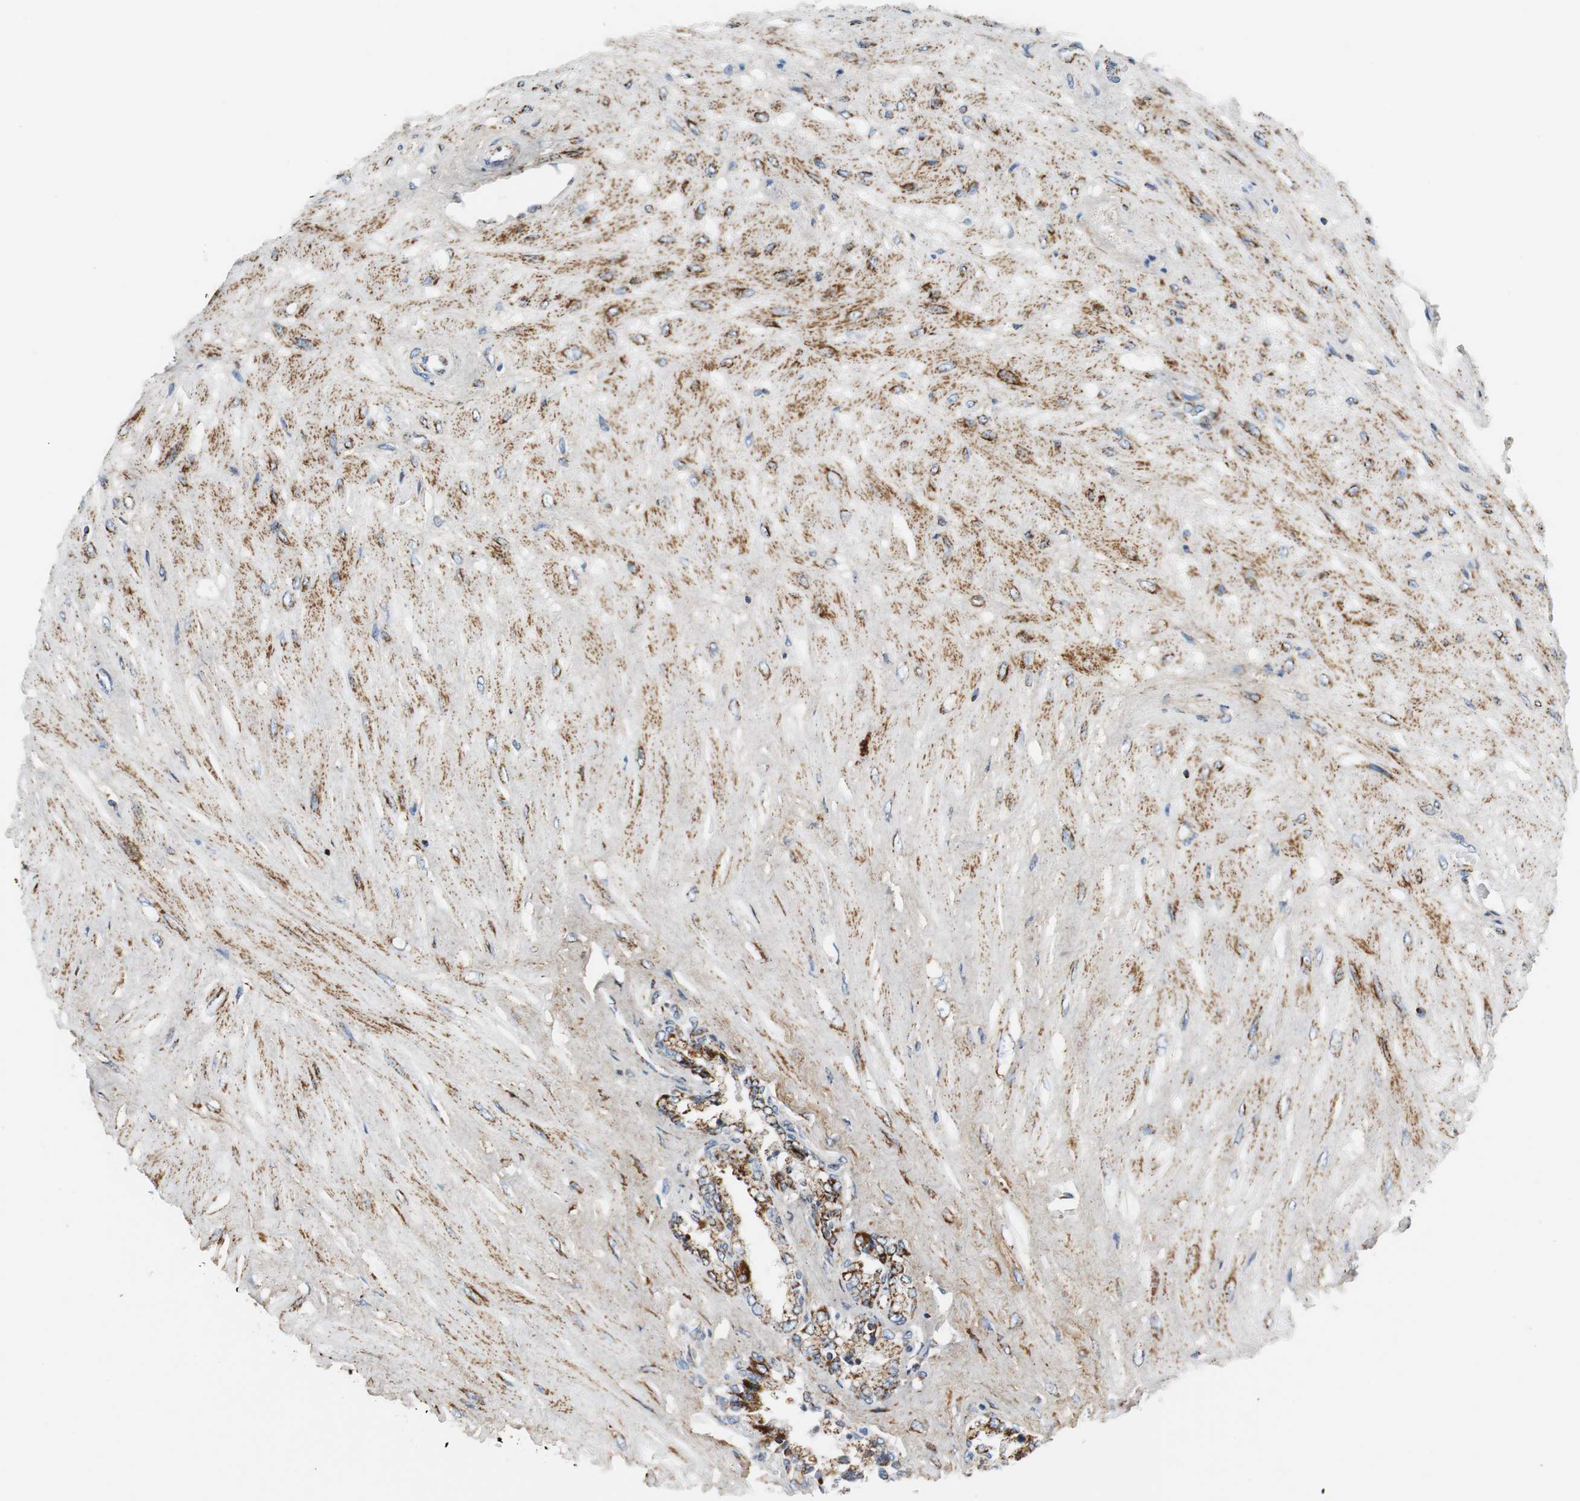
{"staining": {"intensity": "strong", "quantity": ">75%", "location": "cytoplasmic/membranous"}, "tissue": "seminal vesicle", "cell_type": "Glandular cells", "image_type": "normal", "snomed": [{"axis": "morphology", "description": "Normal tissue, NOS"}, {"axis": "topography", "description": "Seminal veicle"}], "caption": "Strong cytoplasmic/membranous expression is appreciated in approximately >75% of glandular cells in benign seminal vesicle.", "gene": "C1QTNF7", "patient": {"sex": "male", "age": 46}}